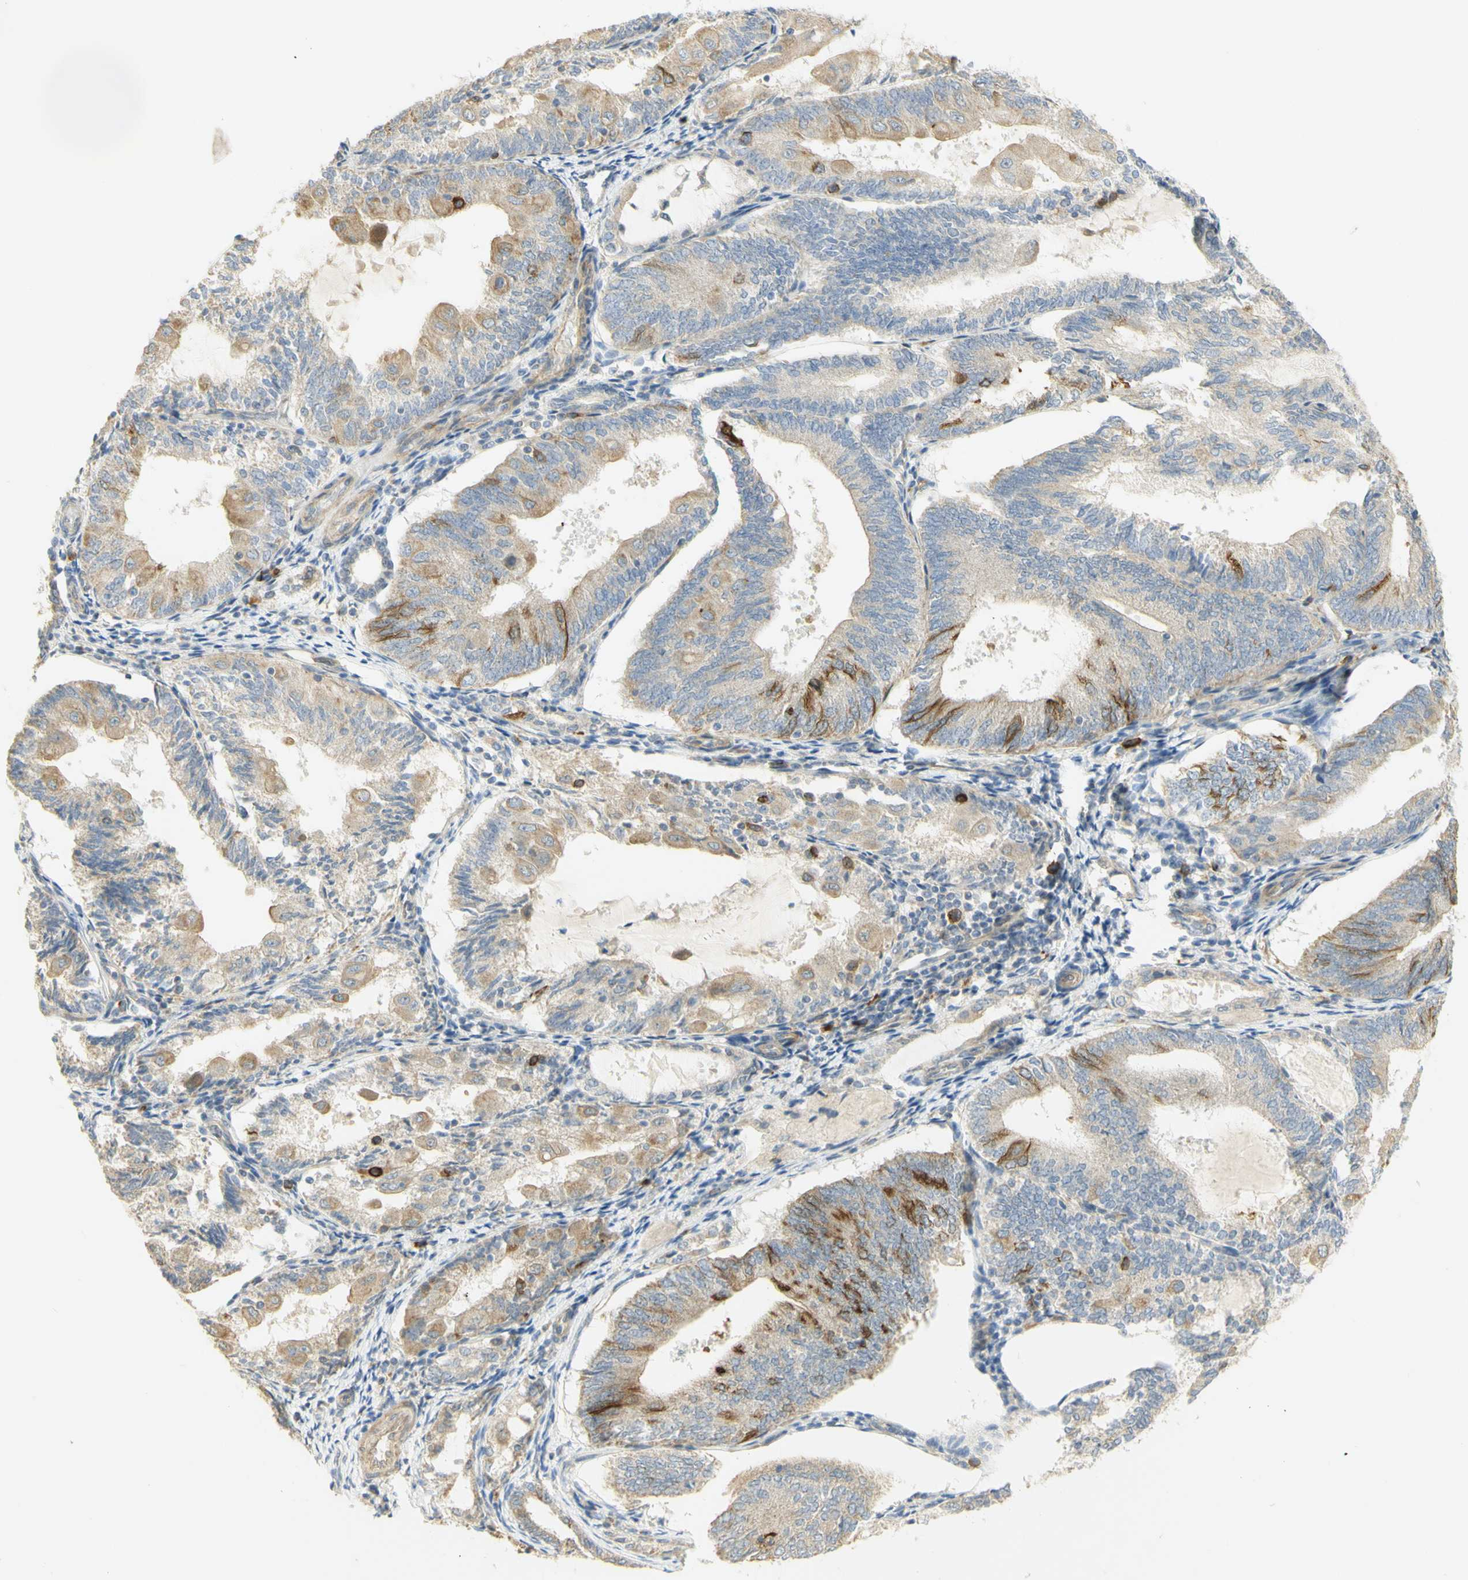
{"staining": {"intensity": "moderate", "quantity": ">75%", "location": "cytoplasmic/membranous"}, "tissue": "endometrial cancer", "cell_type": "Tumor cells", "image_type": "cancer", "snomed": [{"axis": "morphology", "description": "Adenocarcinoma, NOS"}, {"axis": "topography", "description": "Endometrium"}], "caption": "A high-resolution photomicrograph shows immunohistochemistry staining of adenocarcinoma (endometrial), which shows moderate cytoplasmic/membranous expression in about >75% of tumor cells.", "gene": "KIF11", "patient": {"sex": "female", "age": 81}}